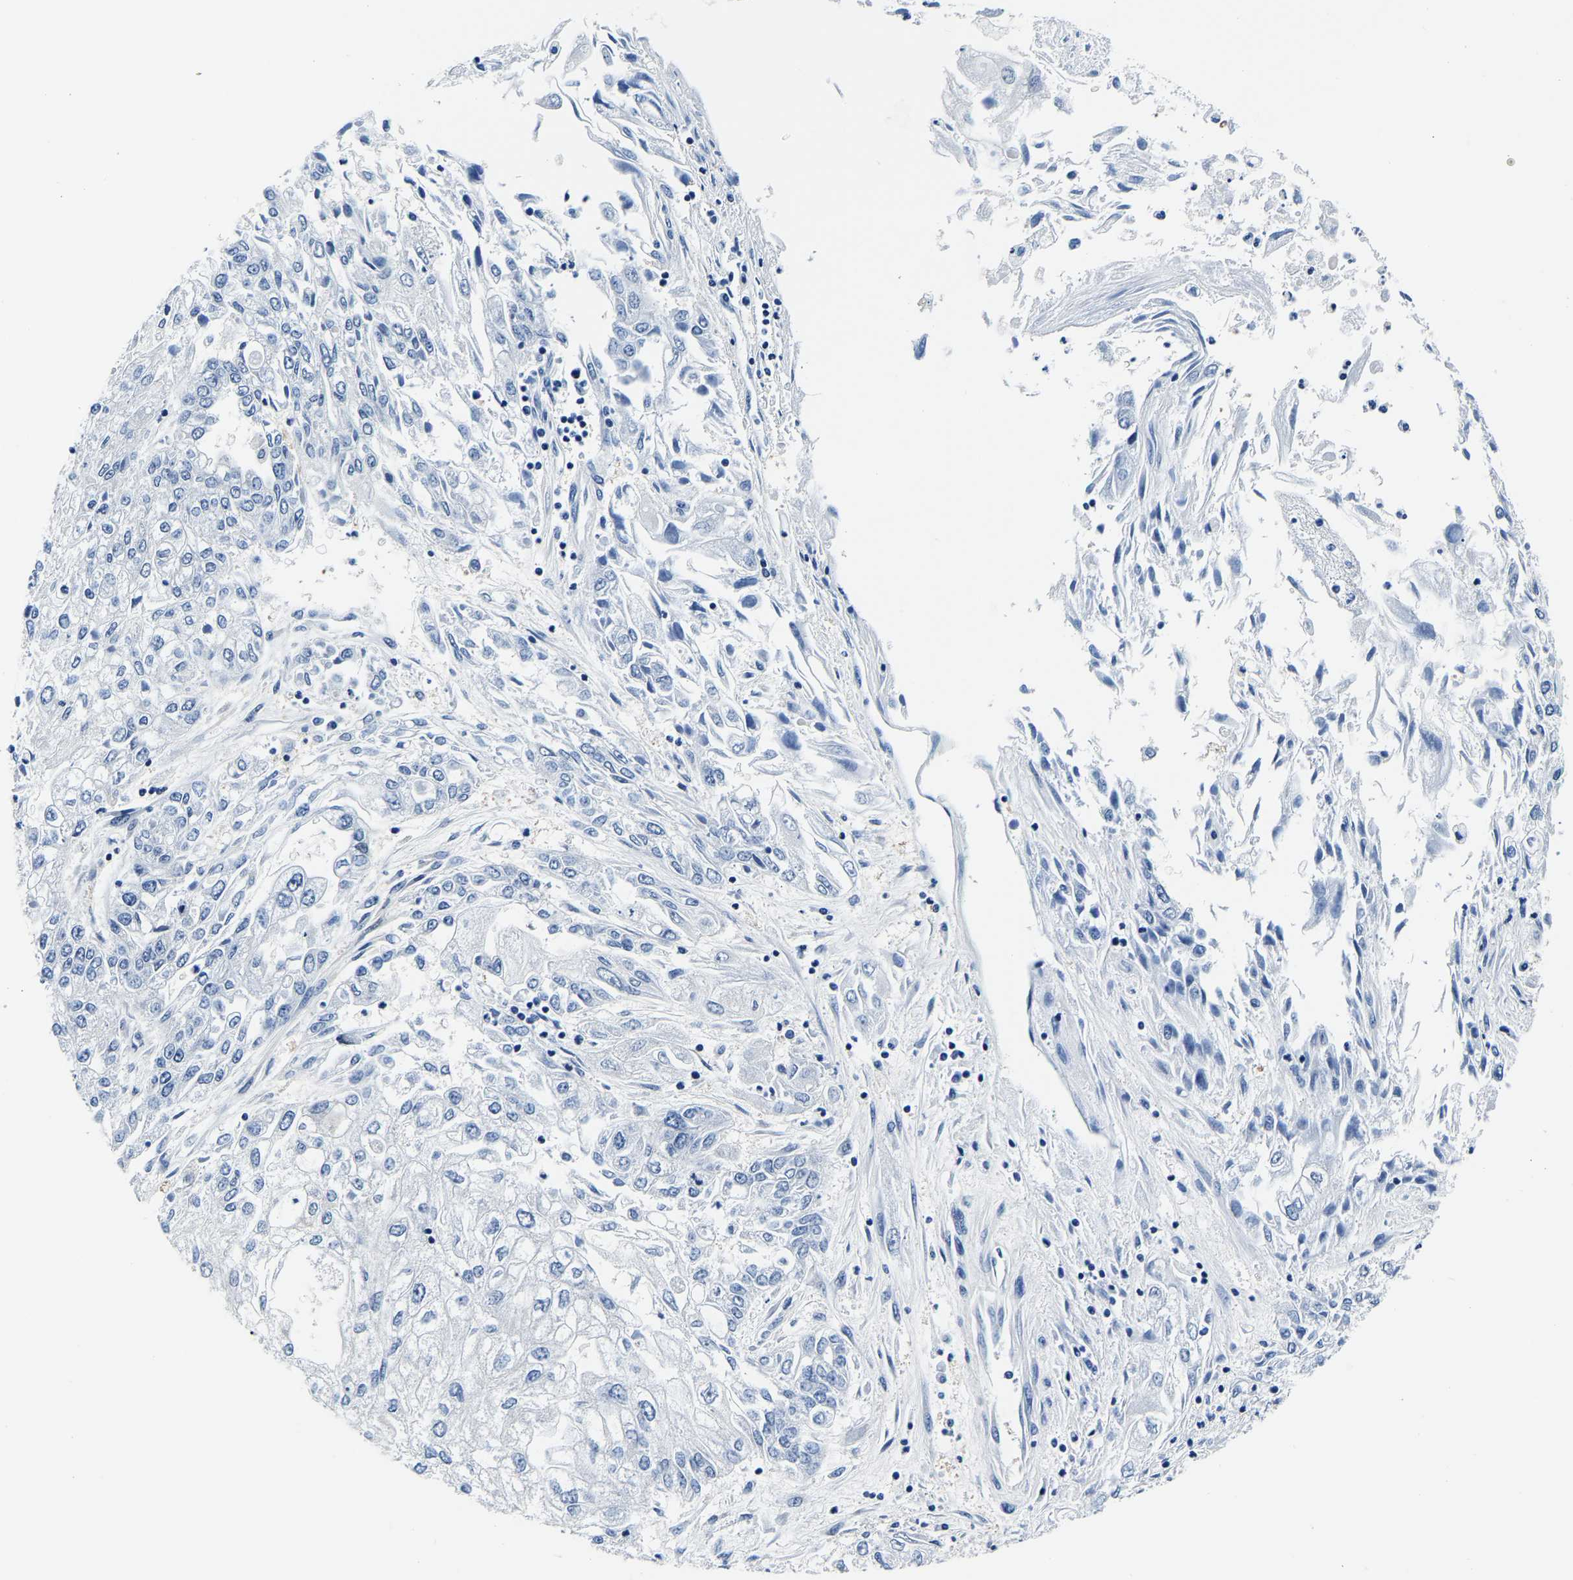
{"staining": {"intensity": "negative", "quantity": "none", "location": "none"}, "tissue": "endometrial cancer", "cell_type": "Tumor cells", "image_type": "cancer", "snomed": [{"axis": "morphology", "description": "Adenocarcinoma, NOS"}, {"axis": "topography", "description": "Endometrium"}], "caption": "There is no significant staining in tumor cells of endometrial cancer (adenocarcinoma).", "gene": "ACO1", "patient": {"sex": "female", "age": 49}}